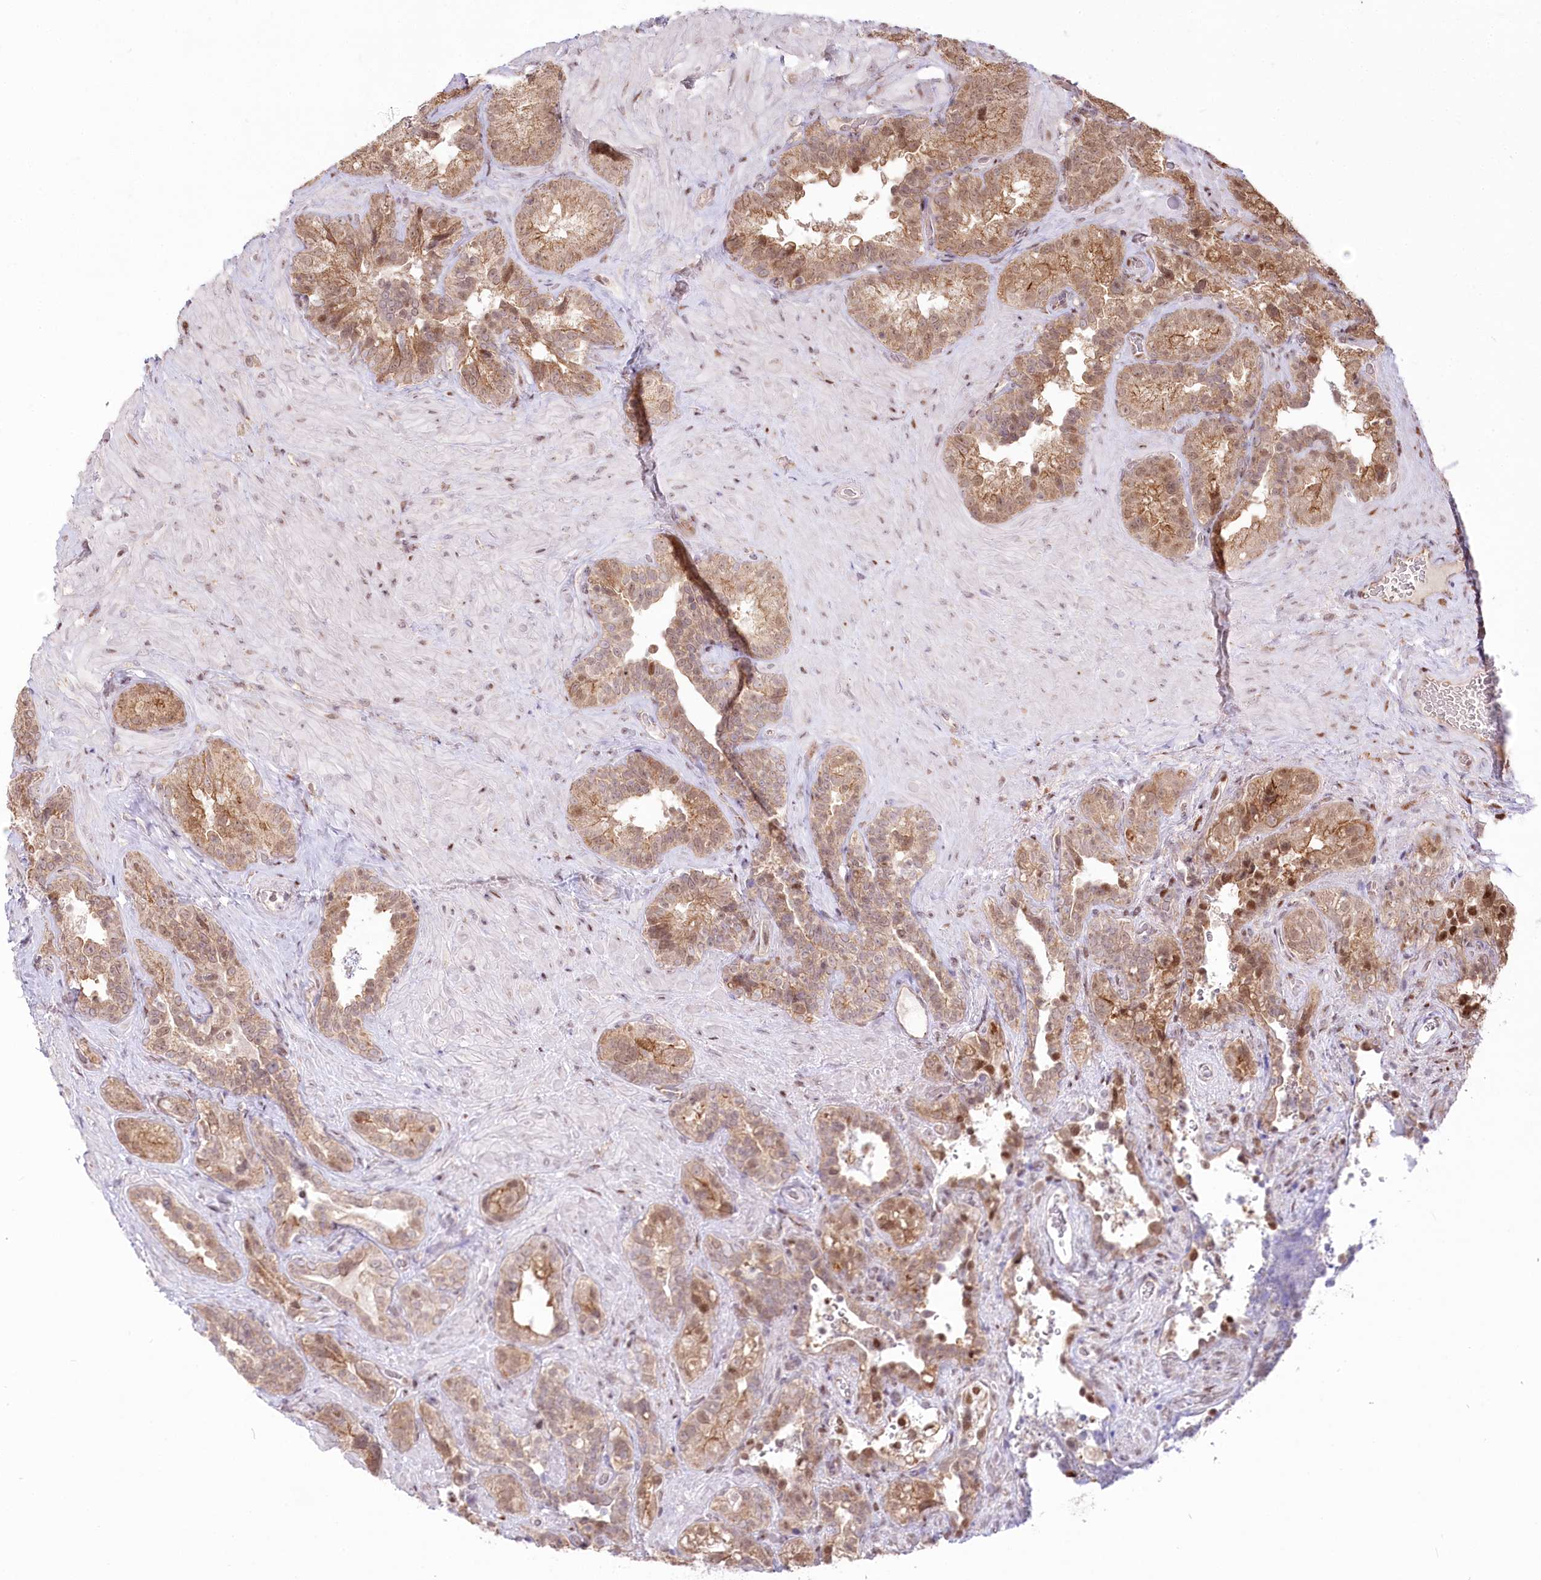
{"staining": {"intensity": "strong", "quantity": ">75%", "location": "cytoplasmic/membranous,nuclear"}, "tissue": "seminal vesicle", "cell_type": "Glandular cells", "image_type": "normal", "snomed": [{"axis": "morphology", "description": "Normal tissue, NOS"}, {"axis": "topography", "description": "Seminal veicle"}, {"axis": "topography", "description": "Peripheral nerve tissue"}], "caption": "High-magnification brightfield microscopy of benign seminal vesicle stained with DAB (brown) and counterstained with hematoxylin (blue). glandular cells exhibit strong cytoplasmic/membranous,nuclear staining is appreciated in approximately>75% of cells. The protein is stained brown, and the nuclei are stained in blue (DAB IHC with brightfield microscopy, high magnification).", "gene": "PYURF", "patient": {"sex": "male", "age": 67}}